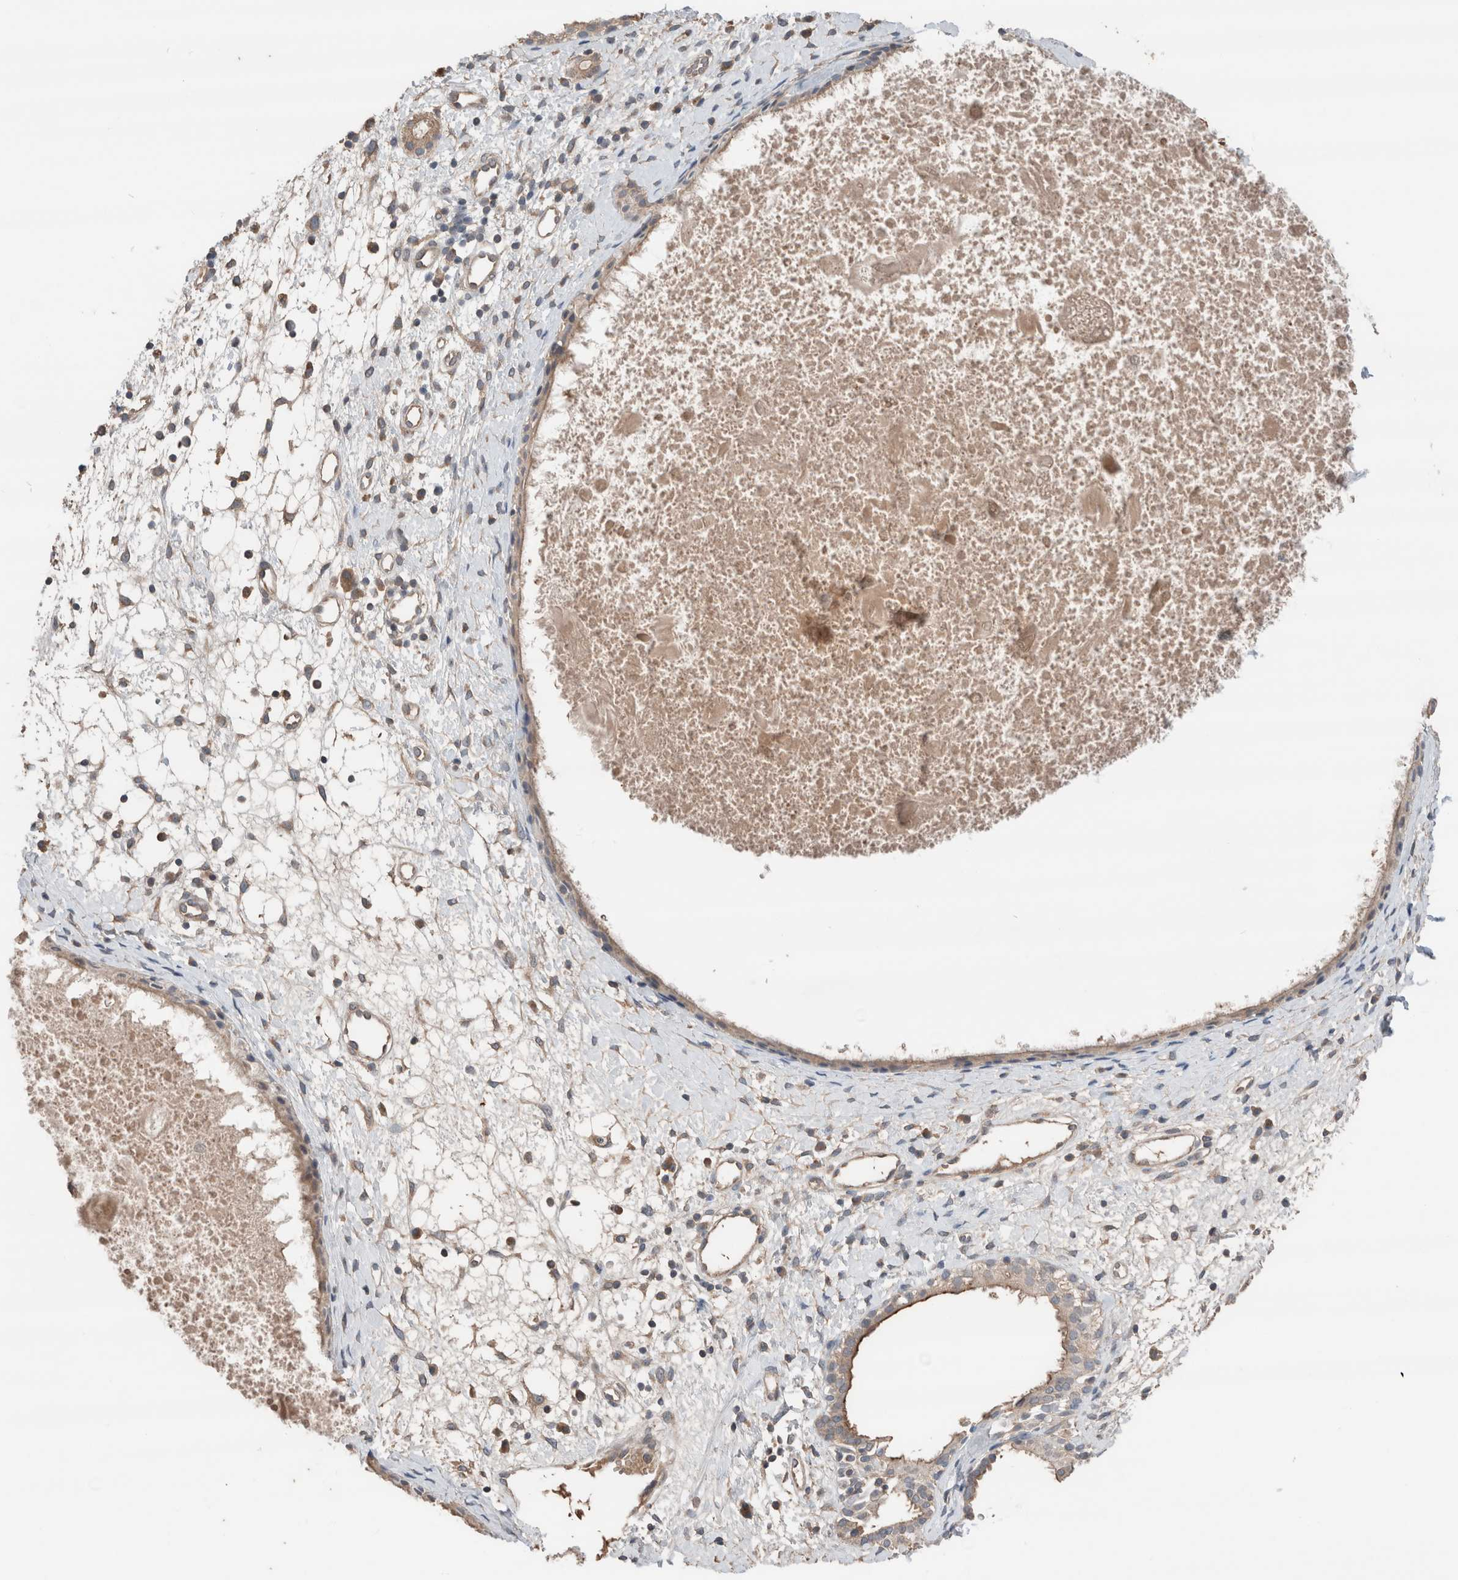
{"staining": {"intensity": "weak", "quantity": ">75%", "location": "cytoplasmic/membranous"}, "tissue": "nasopharynx", "cell_type": "Respiratory epithelial cells", "image_type": "normal", "snomed": [{"axis": "morphology", "description": "Normal tissue, NOS"}, {"axis": "topography", "description": "Nasopharynx"}], "caption": "Immunohistochemistry (DAB) staining of normal nasopharynx reveals weak cytoplasmic/membranous protein staining in about >75% of respiratory epithelial cells.", "gene": "ERAP2", "patient": {"sex": "male", "age": 22}}